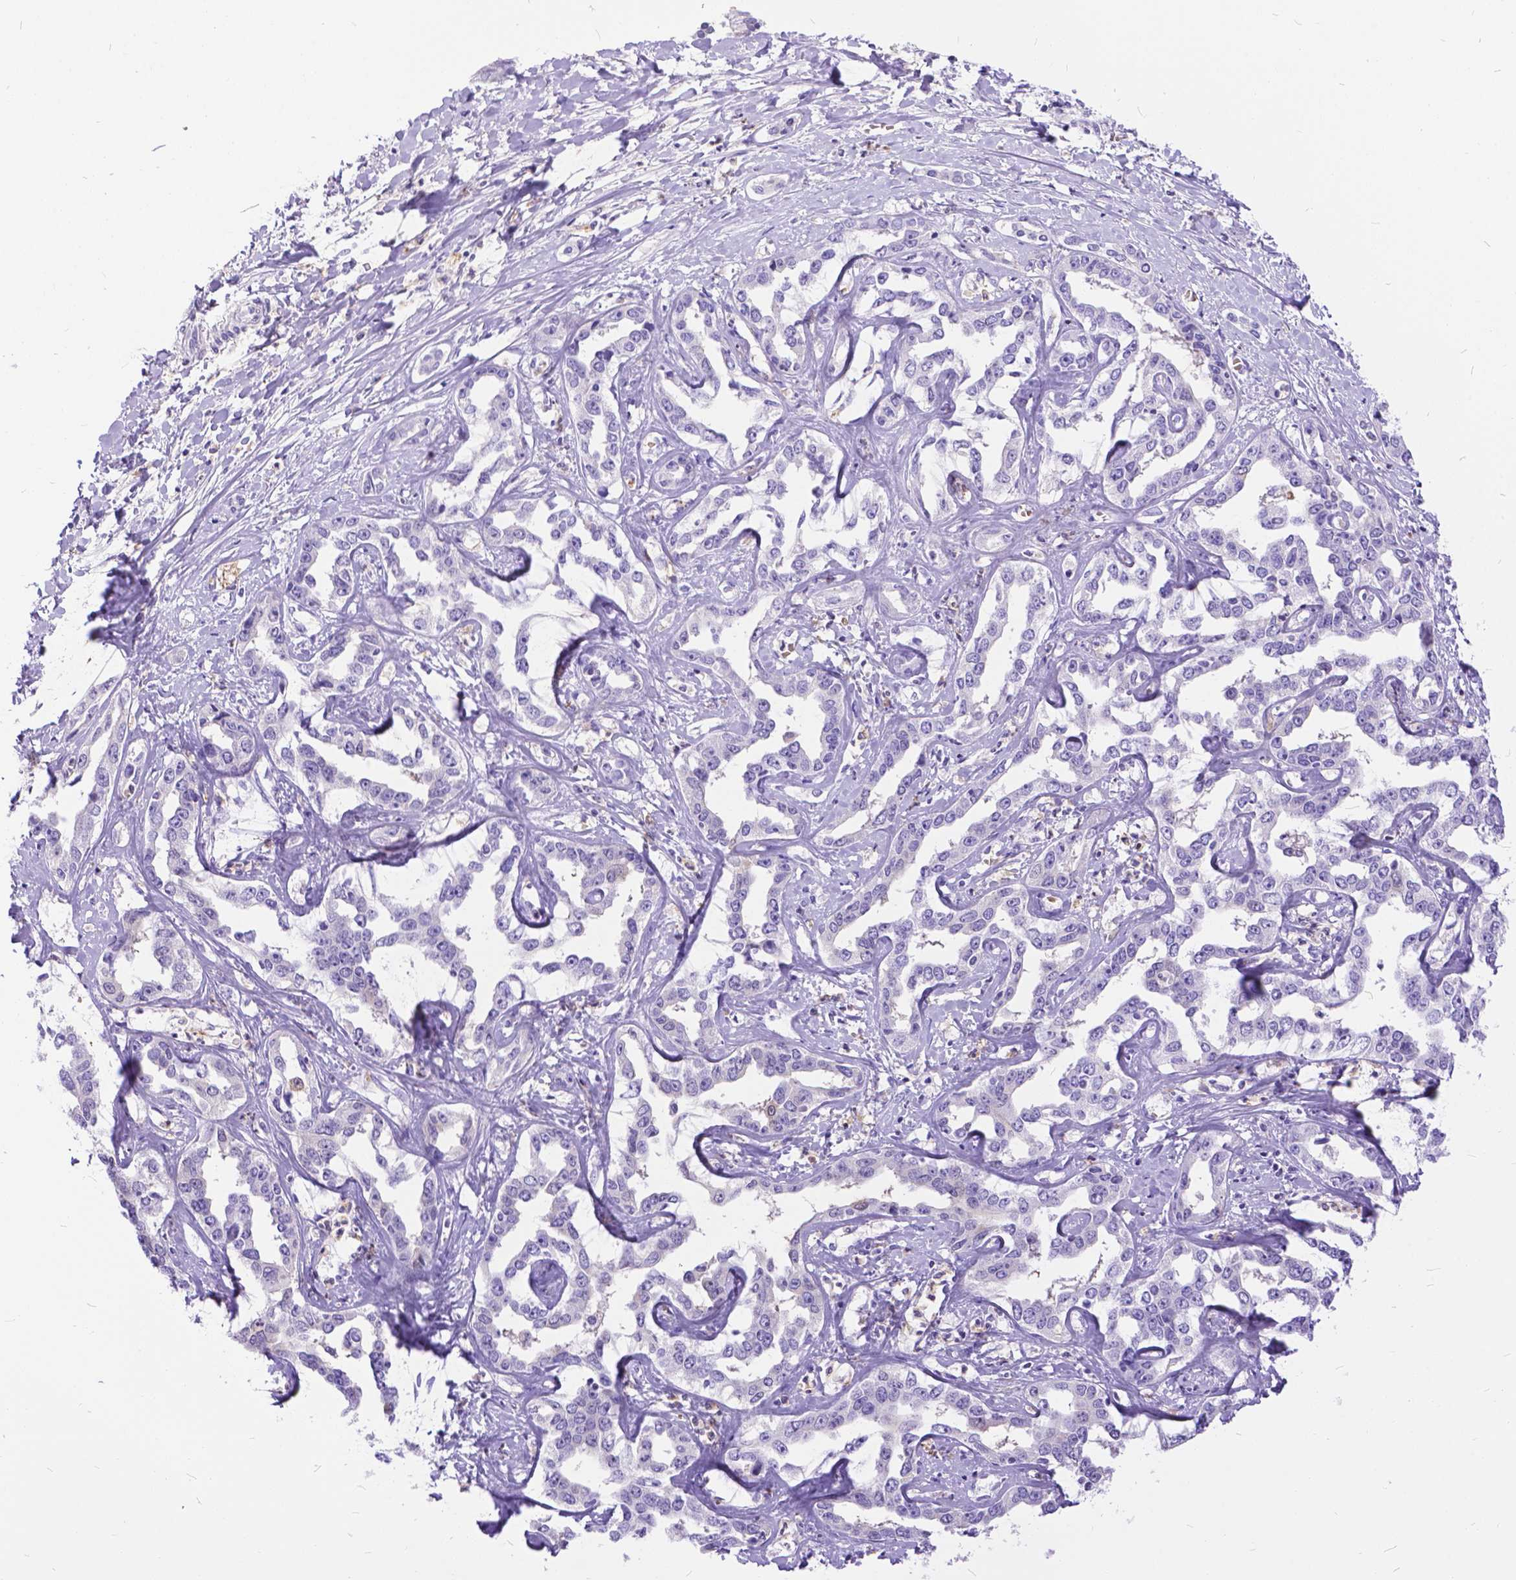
{"staining": {"intensity": "negative", "quantity": "none", "location": "none"}, "tissue": "liver cancer", "cell_type": "Tumor cells", "image_type": "cancer", "snomed": [{"axis": "morphology", "description": "Cholangiocarcinoma"}, {"axis": "topography", "description": "Liver"}], "caption": "Liver cholangiocarcinoma was stained to show a protein in brown. There is no significant expression in tumor cells.", "gene": "TMEM169", "patient": {"sex": "male", "age": 59}}